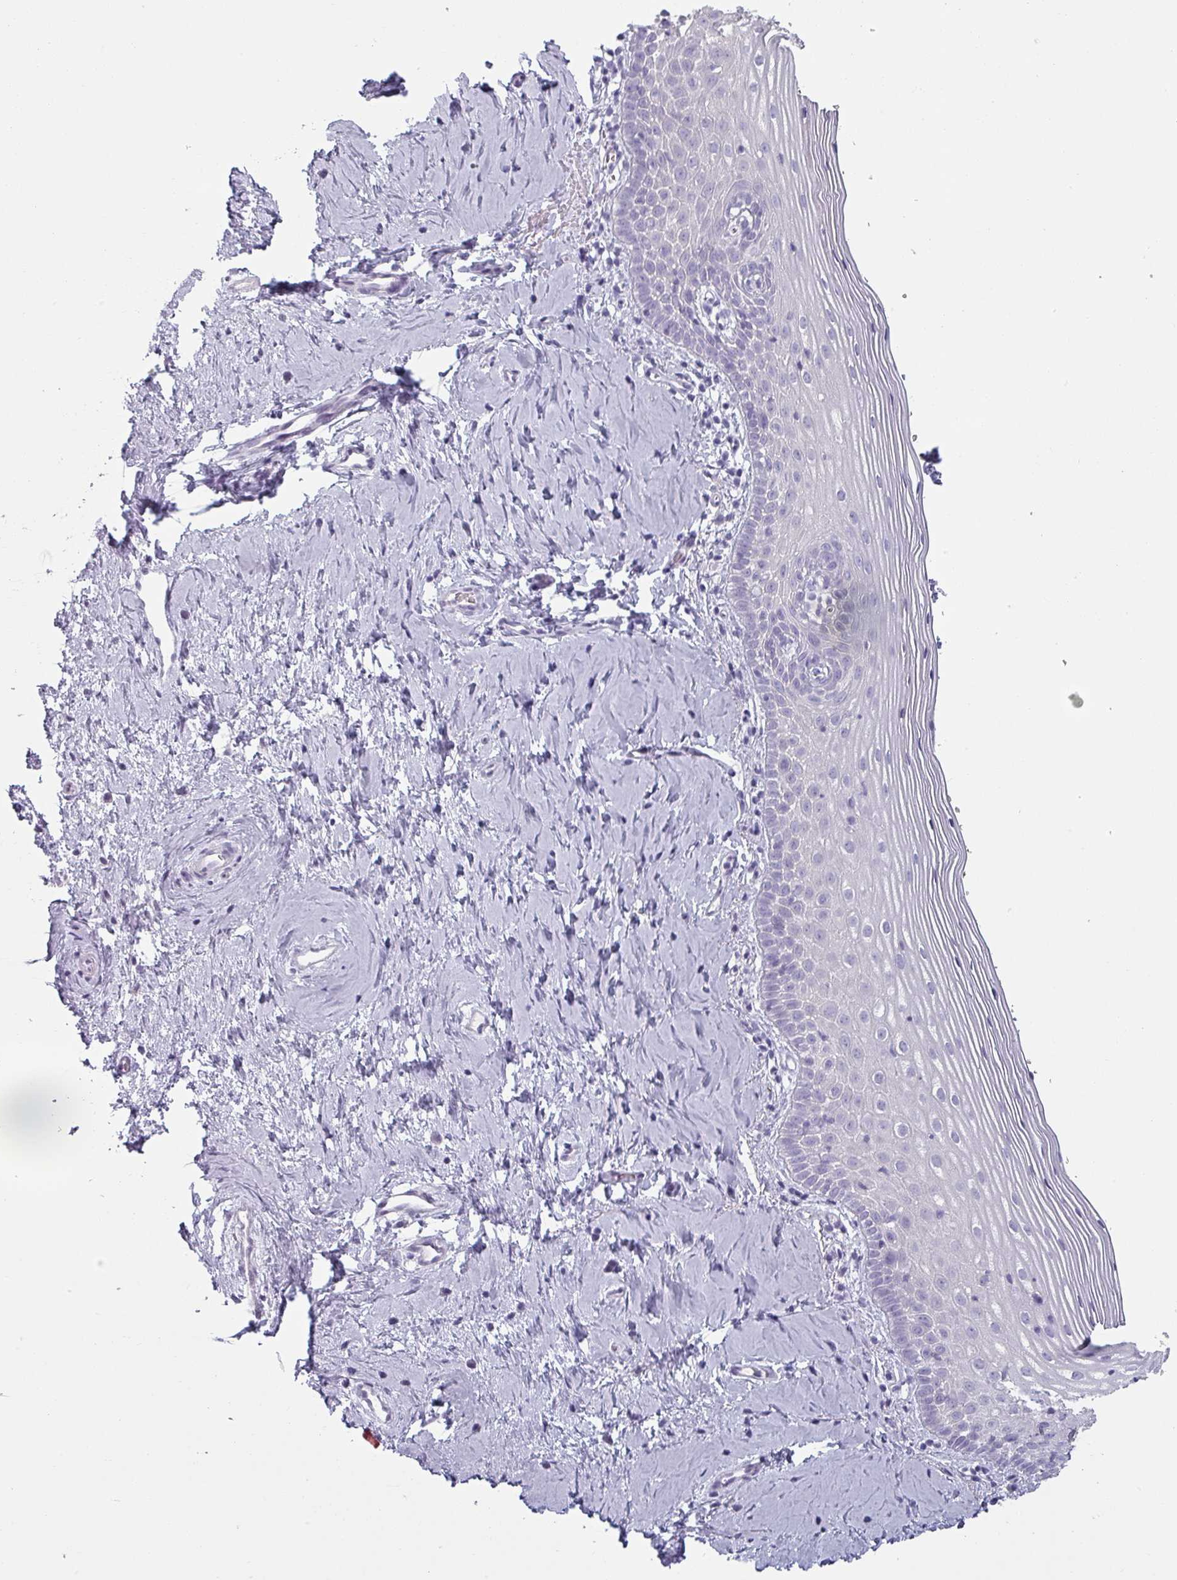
{"staining": {"intensity": "negative", "quantity": "none", "location": "none"}, "tissue": "cervix", "cell_type": "Glandular cells", "image_type": "normal", "snomed": [{"axis": "morphology", "description": "Normal tissue, NOS"}, {"axis": "topography", "description": "Cervix"}], "caption": "The immunohistochemistry image has no significant expression in glandular cells of cervix. The staining is performed using DAB brown chromogen with nuclei counter-stained in using hematoxylin.", "gene": "SFTPA1", "patient": {"sex": "female", "age": 44}}